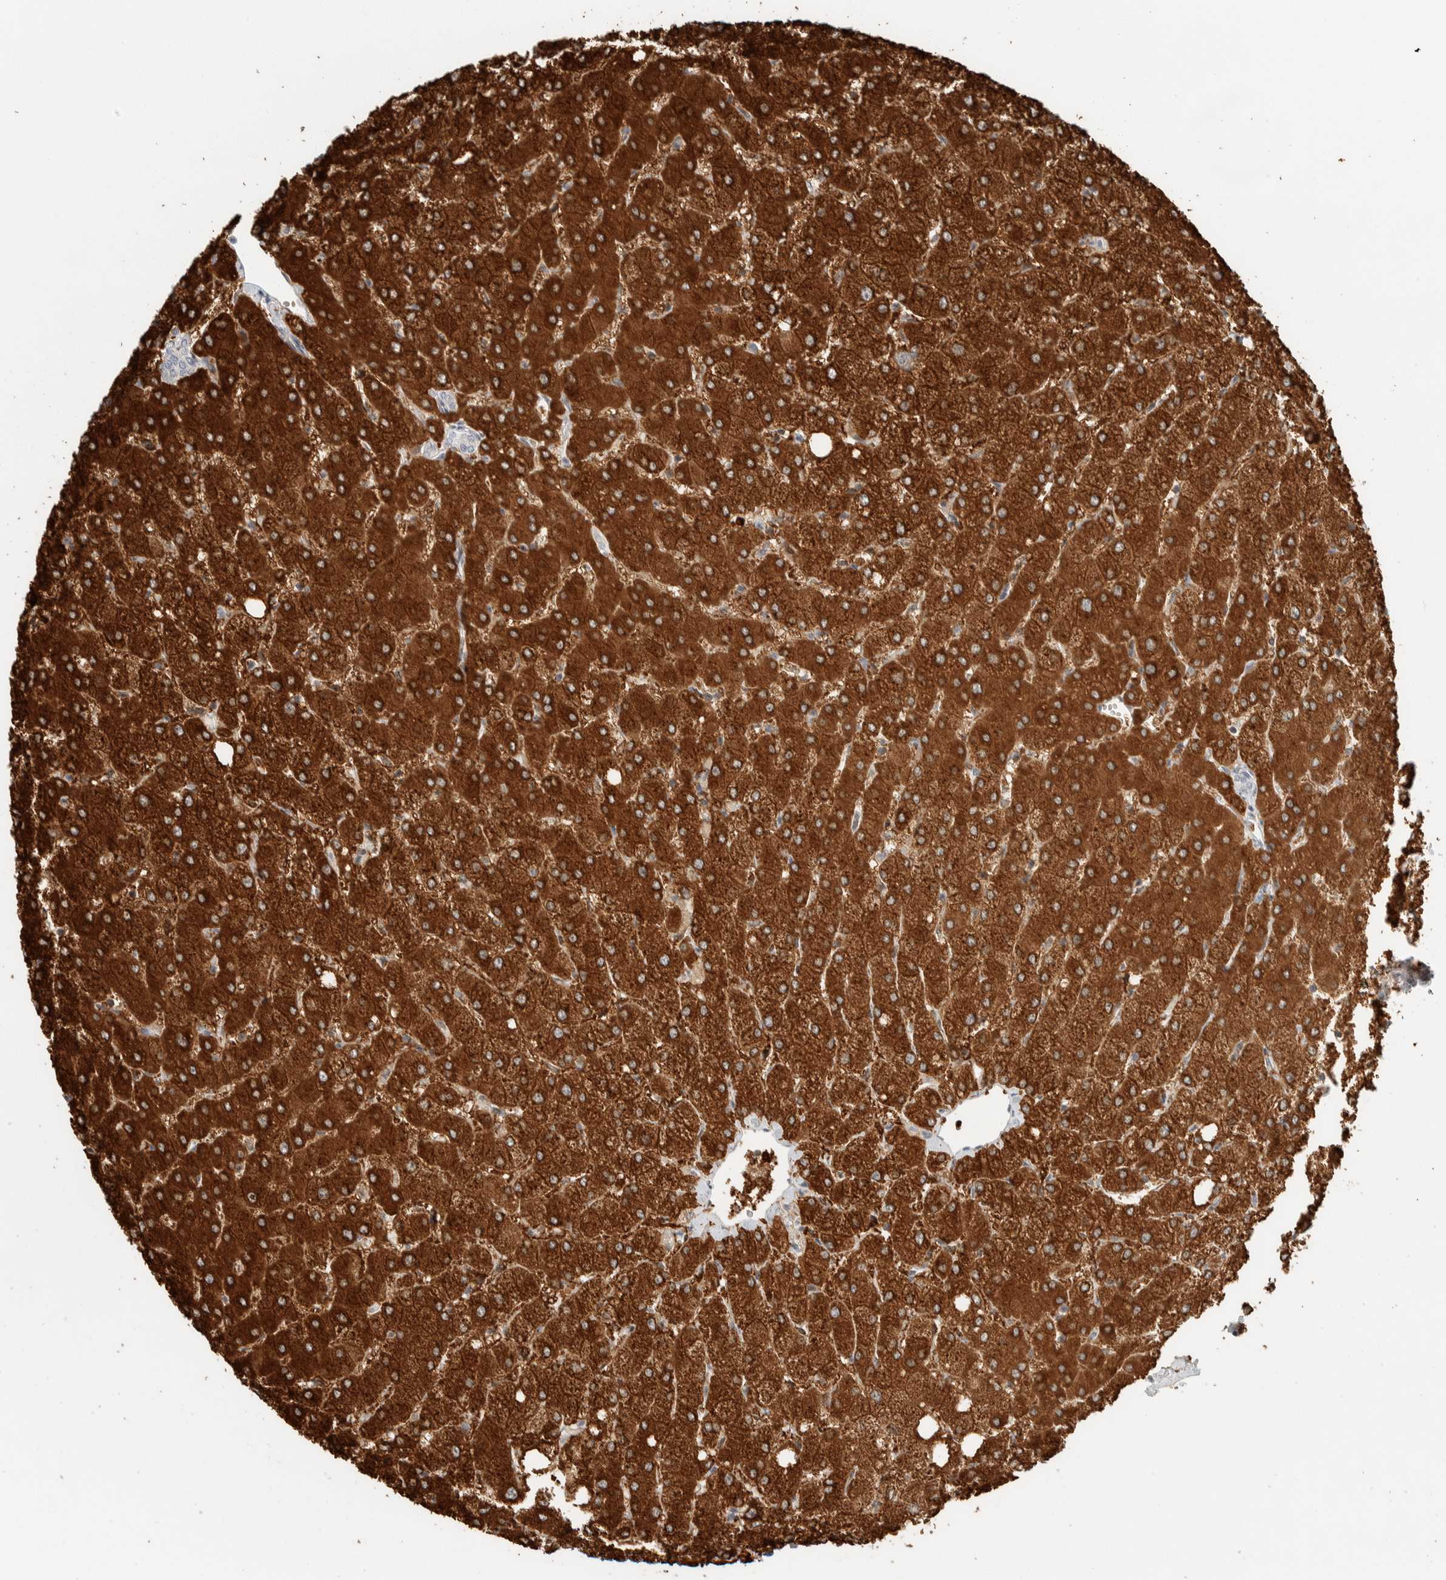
{"staining": {"intensity": "negative", "quantity": "none", "location": "none"}, "tissue": "liver", "cell_type": "Cholangiocytes", "image_type": "normal", "snomed": [{"axis": "morphology", "description": "Normal tissue, NOS"}, {"axis": "topography", "description": "Liver"}], "caption": "High power microscopy micrograph of an immunohistochemistry (IHC) photomicrograph of normal liver, revealing no significant positivity in cholangiocytes. (Brightfield microscopy of DAB immunohistochemistry (IHC) at high magnification).", "gene": "ZBTB2", "patient": {"sex": "female", "age": 54}}